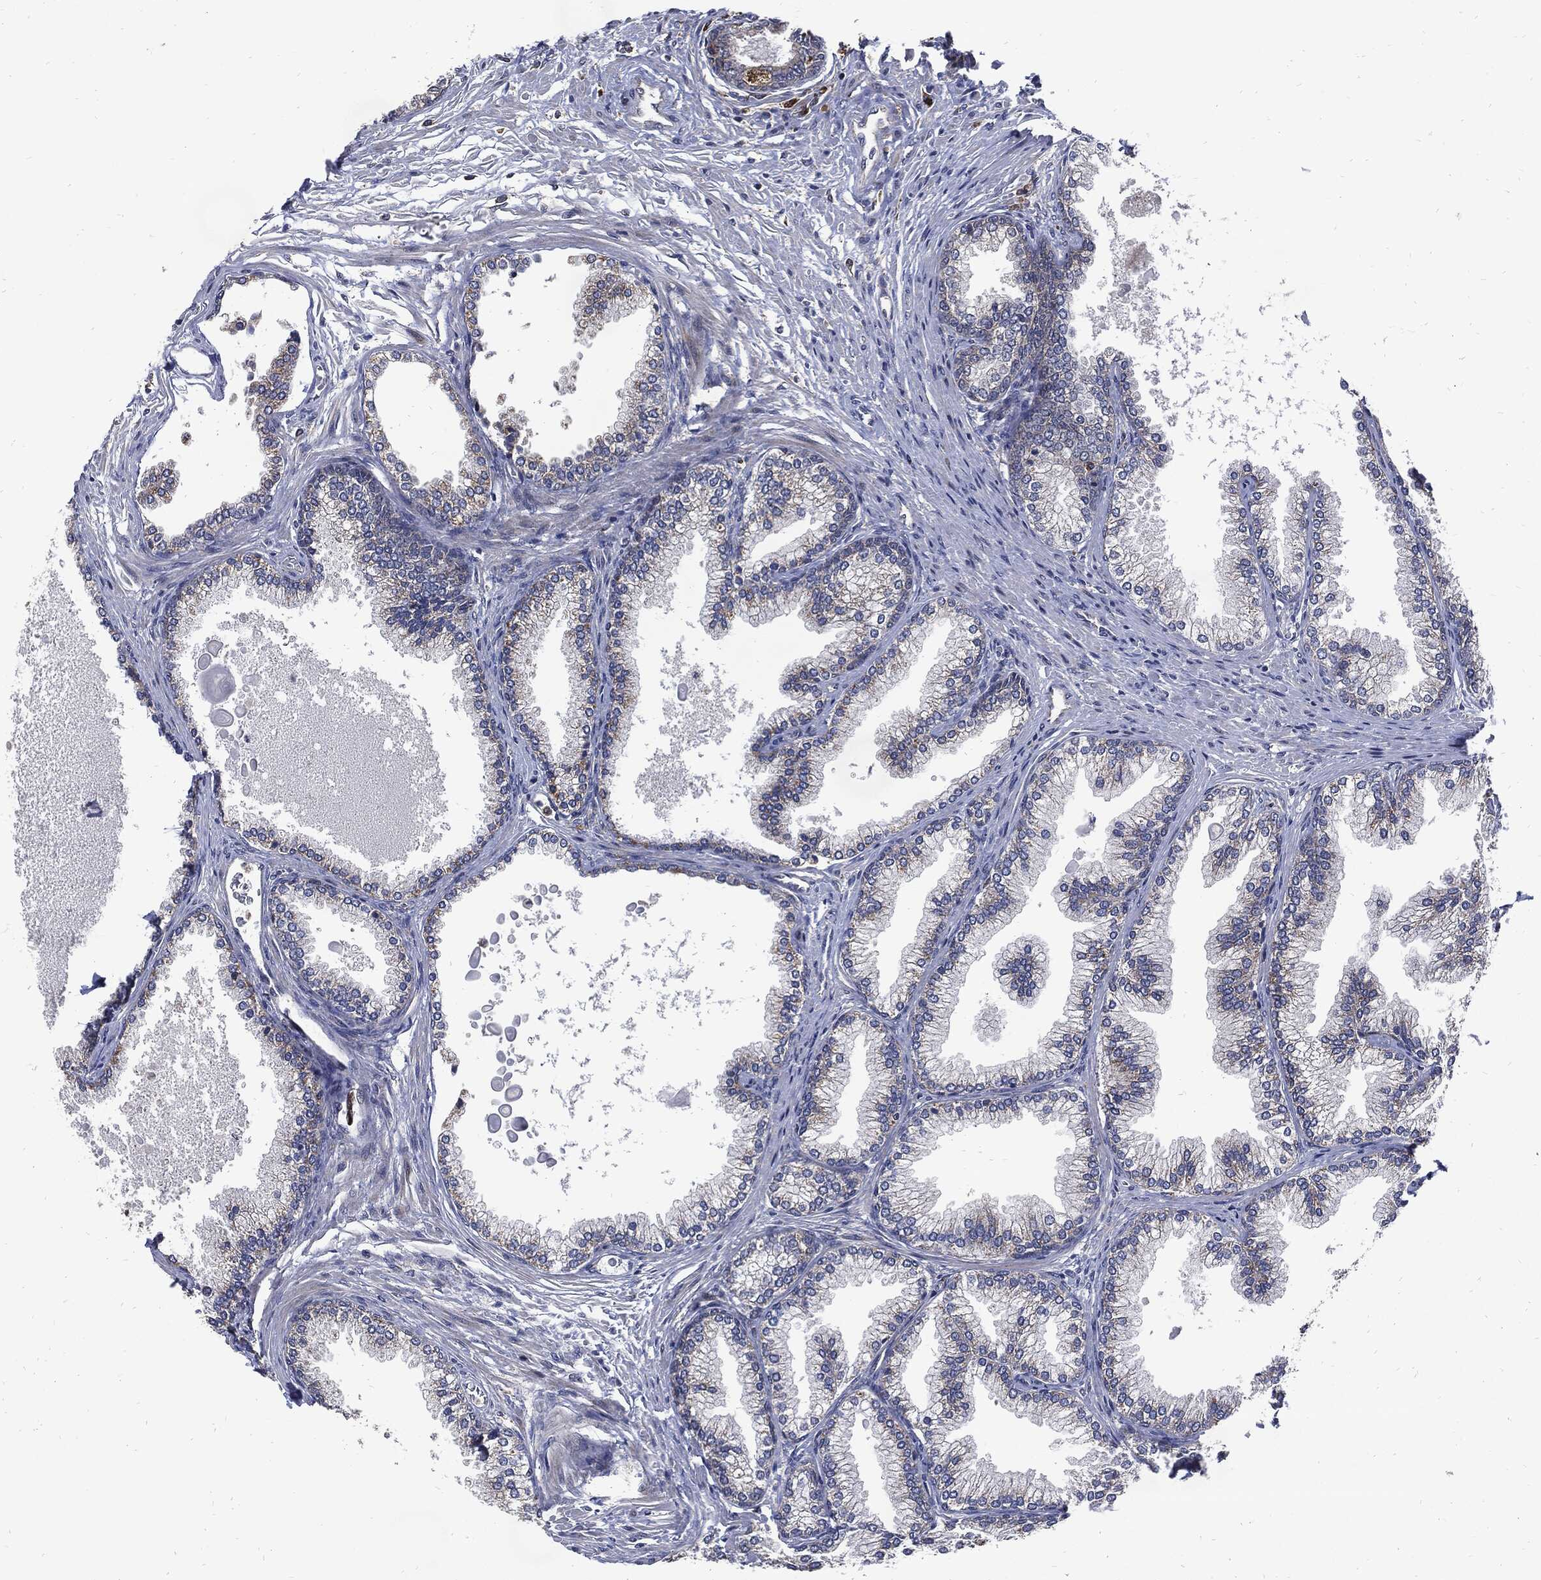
{"staining": {"intensity": "moderate", "quantity": "<25%", "location": "cytoplasmic/membranous"}, "tissue": "prostate", "cell_type": "Glandular cells", "image_type": "normal", "snomed": [{"axis": "morphology", "description": "Normal tissue, NOS"}, {"axis": "topography", "description": "Prostate"}], "caption": "High-power microscopy captured an IHC histopathology image of unremarkable prostate, revealing moderate cytoplasmic/membranous positivity in about <25% of glandular cells. The staining is performed using DAB brown chromogen to label protein expression. The nuclei are counter-stained blue using hematoxylin.", "gene": "SLC31A2", "patient": {"sex": "male", "age": 72}}